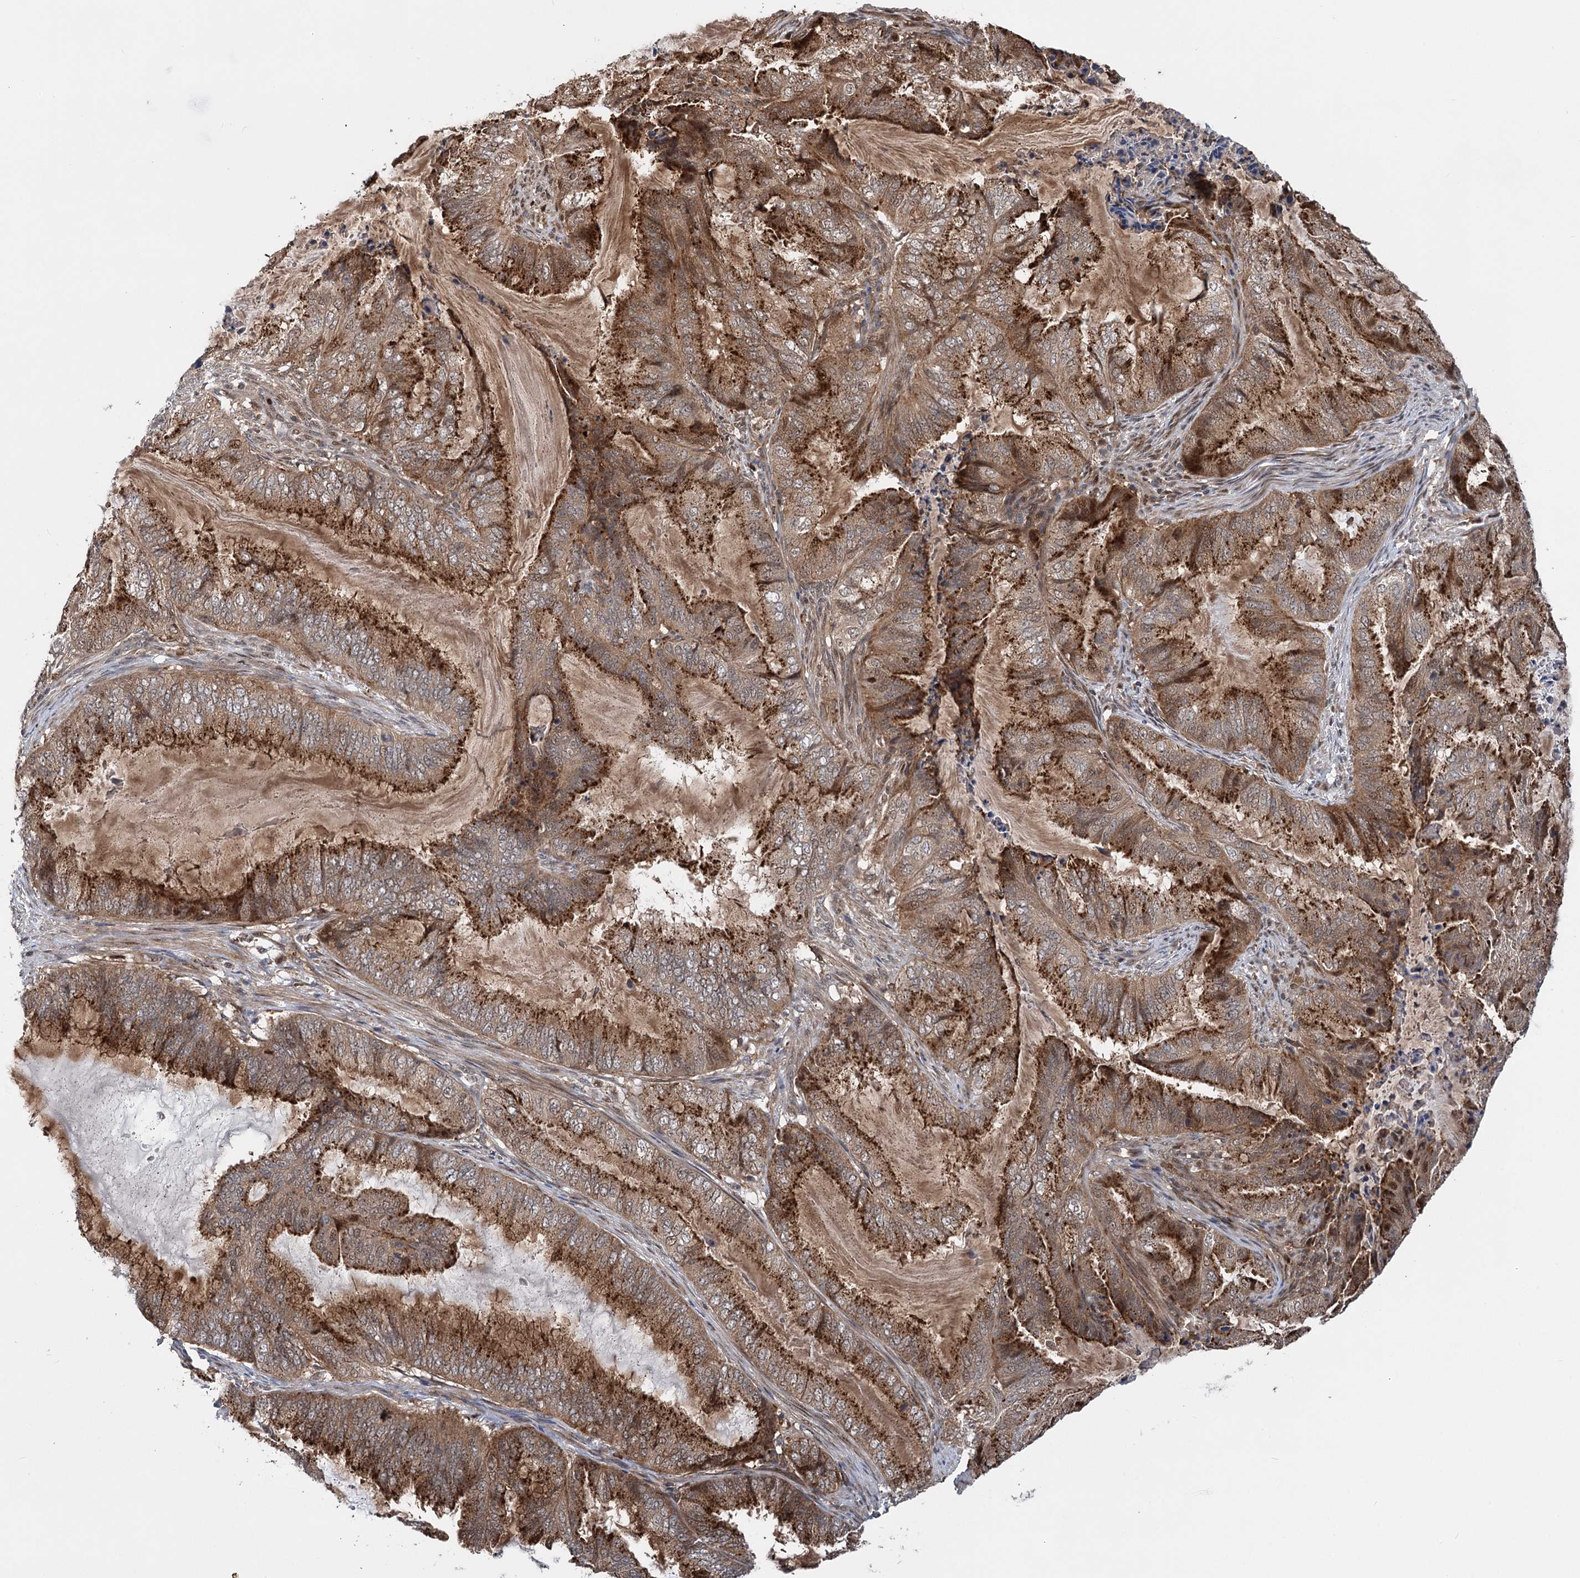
{"staining": {"intensity": "strong", "quantity": ">75%", "location": "cytoplasmic/membranous"}, "tissue": "endometrial cancer", "cell_type": "Tumor cells", "image_type": "cancer", "snomed": [{"axis": "morphology", "description": "Adenocarcinoma, NOS"}, {"axis": "topography", "description": "Endometrium"}], "caption": "Human endometrial cancer stained with a protein marker reveals strong staining in tumor cells.", "gene": "GPBP1", "patient": {"sex": "female", "age": 51}}